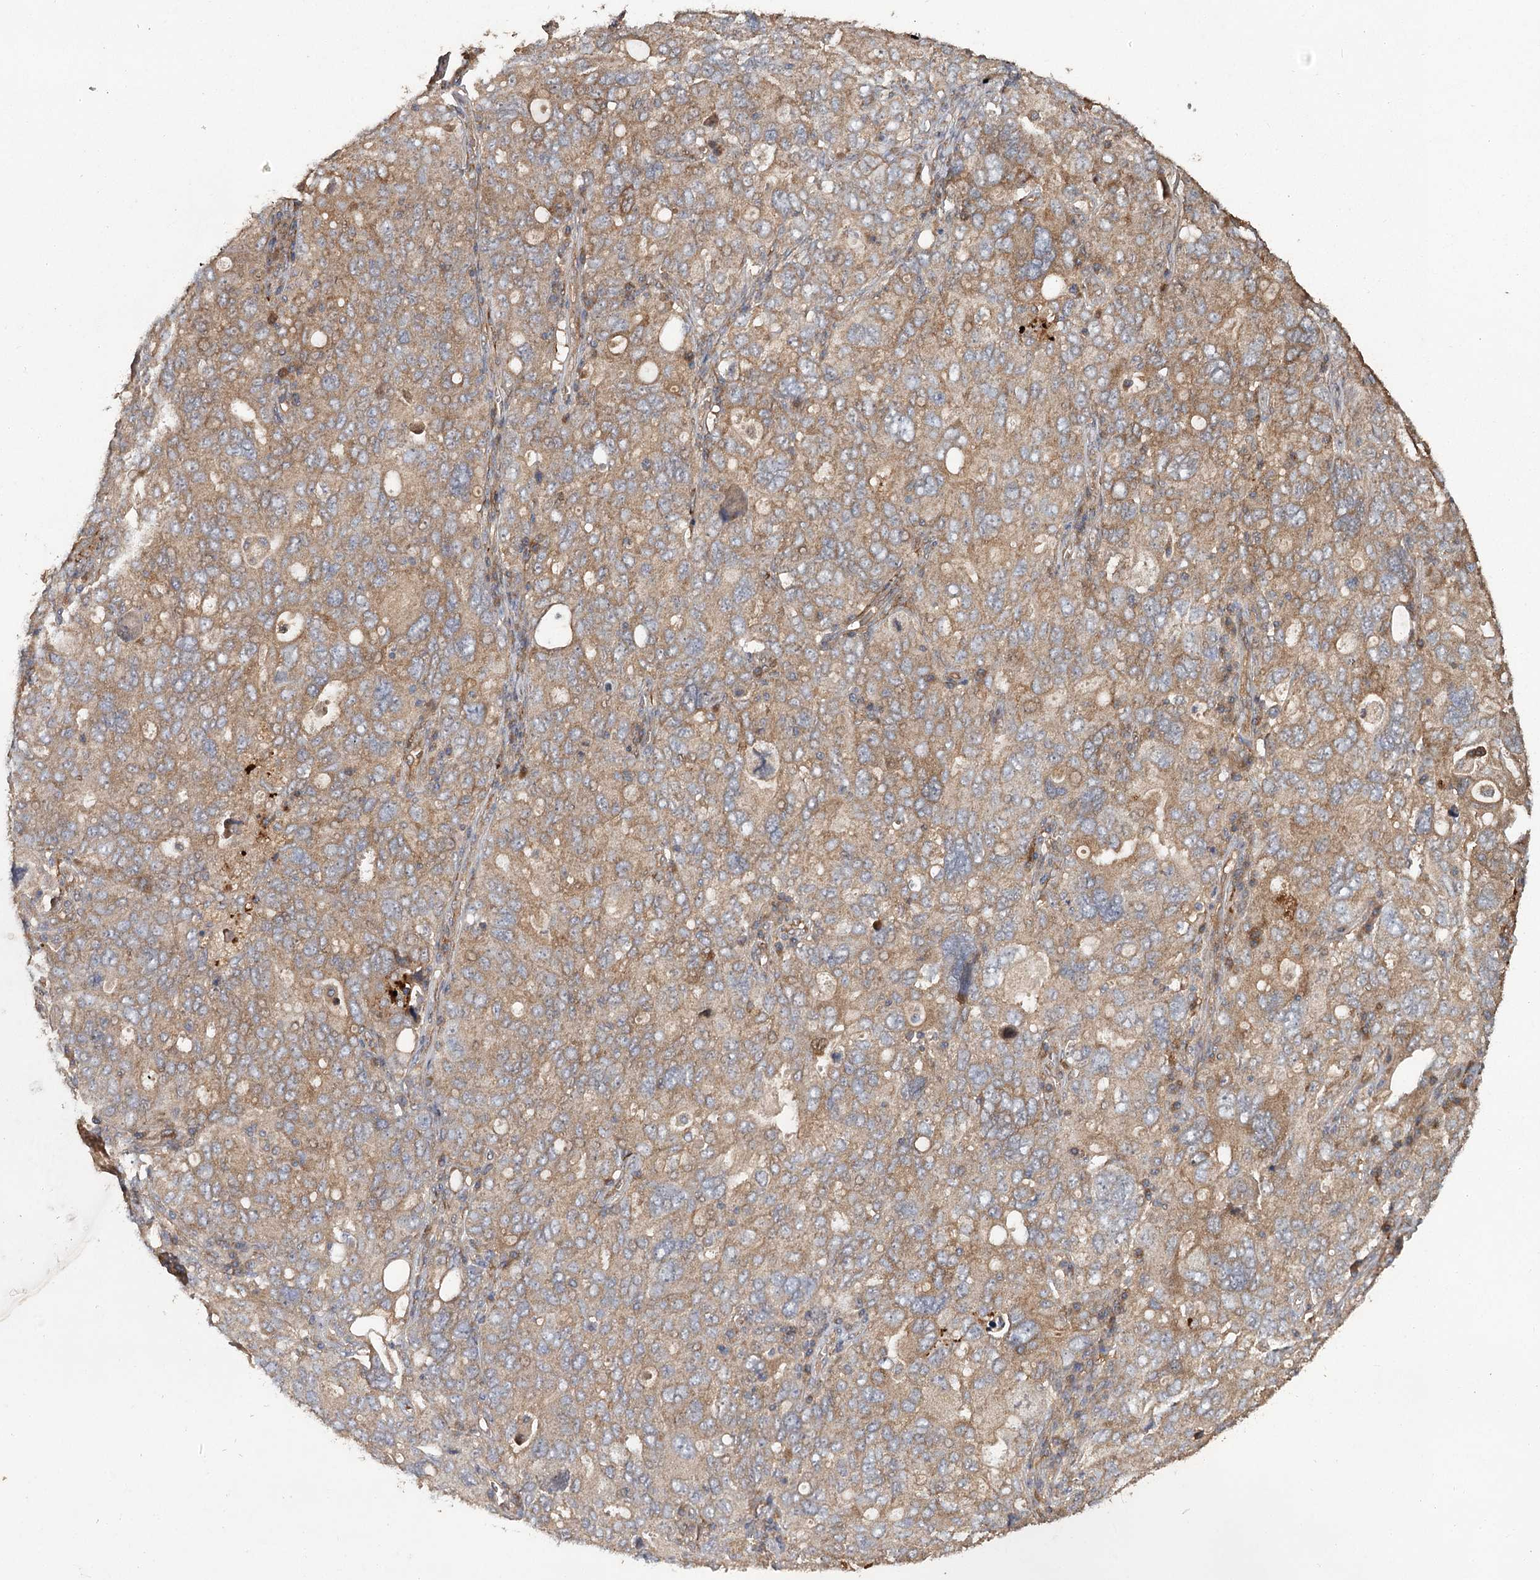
{"staining": {"intensity": "moderate", "quantity": "25%-75%", "location": "cytoplasmic/membranous"}, "tissue": "ovarian cancer", "cell_type": "Tumor cells", "image_type": "cancer", "snomed": [{"axis": "morphology", "description": "Carcinoma, endometroid"}, {"axis": "topography", "description": "Ovary"}], "caption": "Immunohistochemistry of ovarian cancer (endometroid carcinoma) demonstrates medium levels of moderate cytoplasmic/membranous positivity in approximately 25%-75% of tumor cells.", "gene": "RIN2", "patient": {"sex": "female", "age": 62}}